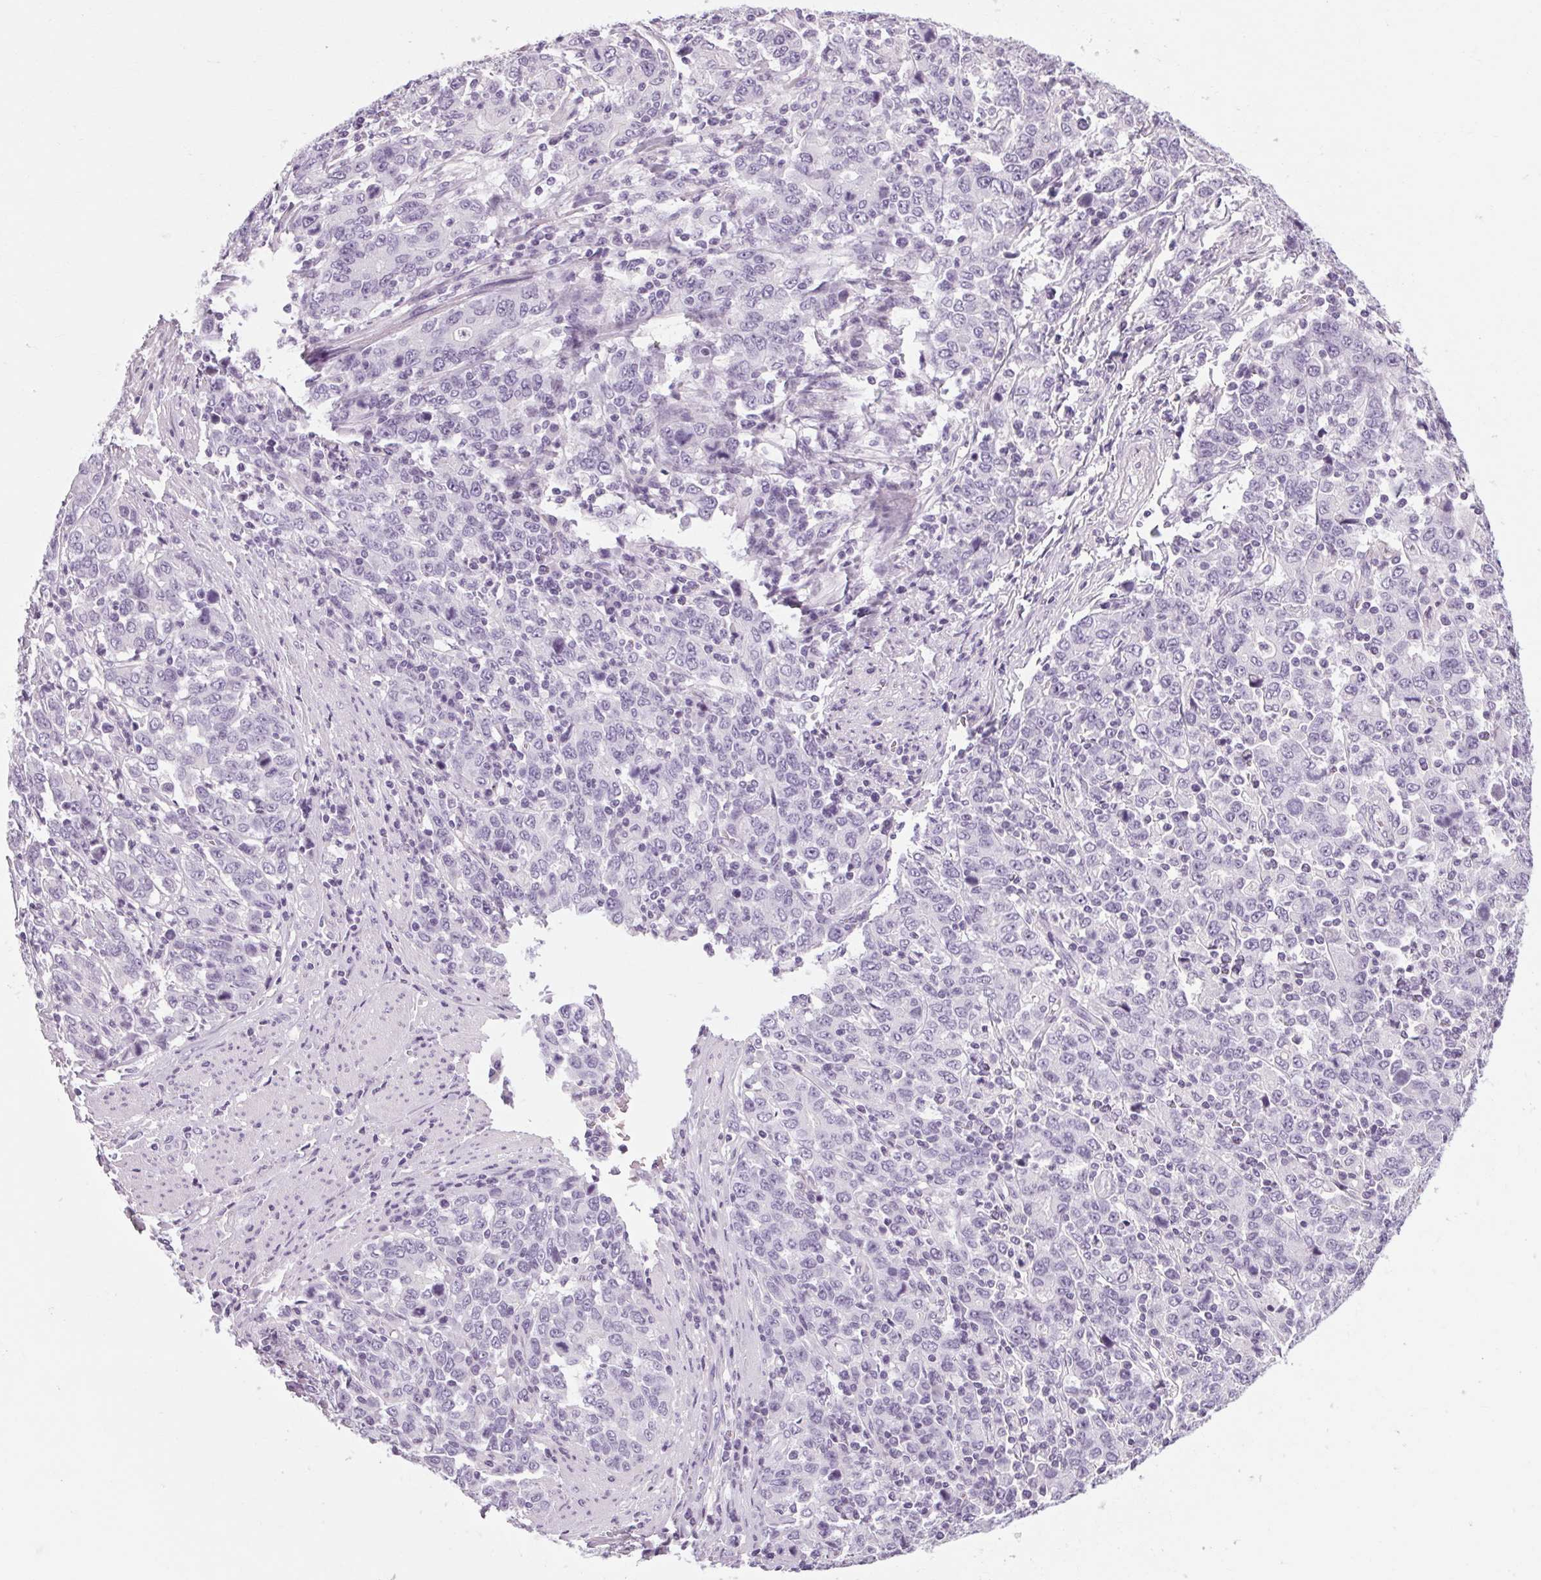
{"staining": {"intensity": "negative", "quantity": "none", "location": "none"}, "tissue": "stomach cancer", "cell_type": "Tumor cells", "image_type": "cancer", "snomed": [{"axis": "morphology", "description": "Adenocarcinoma, NOS"}, {"axis": "topography", "description": "Stomach, upper"}], "caption": "IHC image of human stomach adenocarcinoma stained for a protein (brown), which displays no positivity in tumor cells.", "gene": "POMC", "patient": {"sex": "male", "age": 69}}